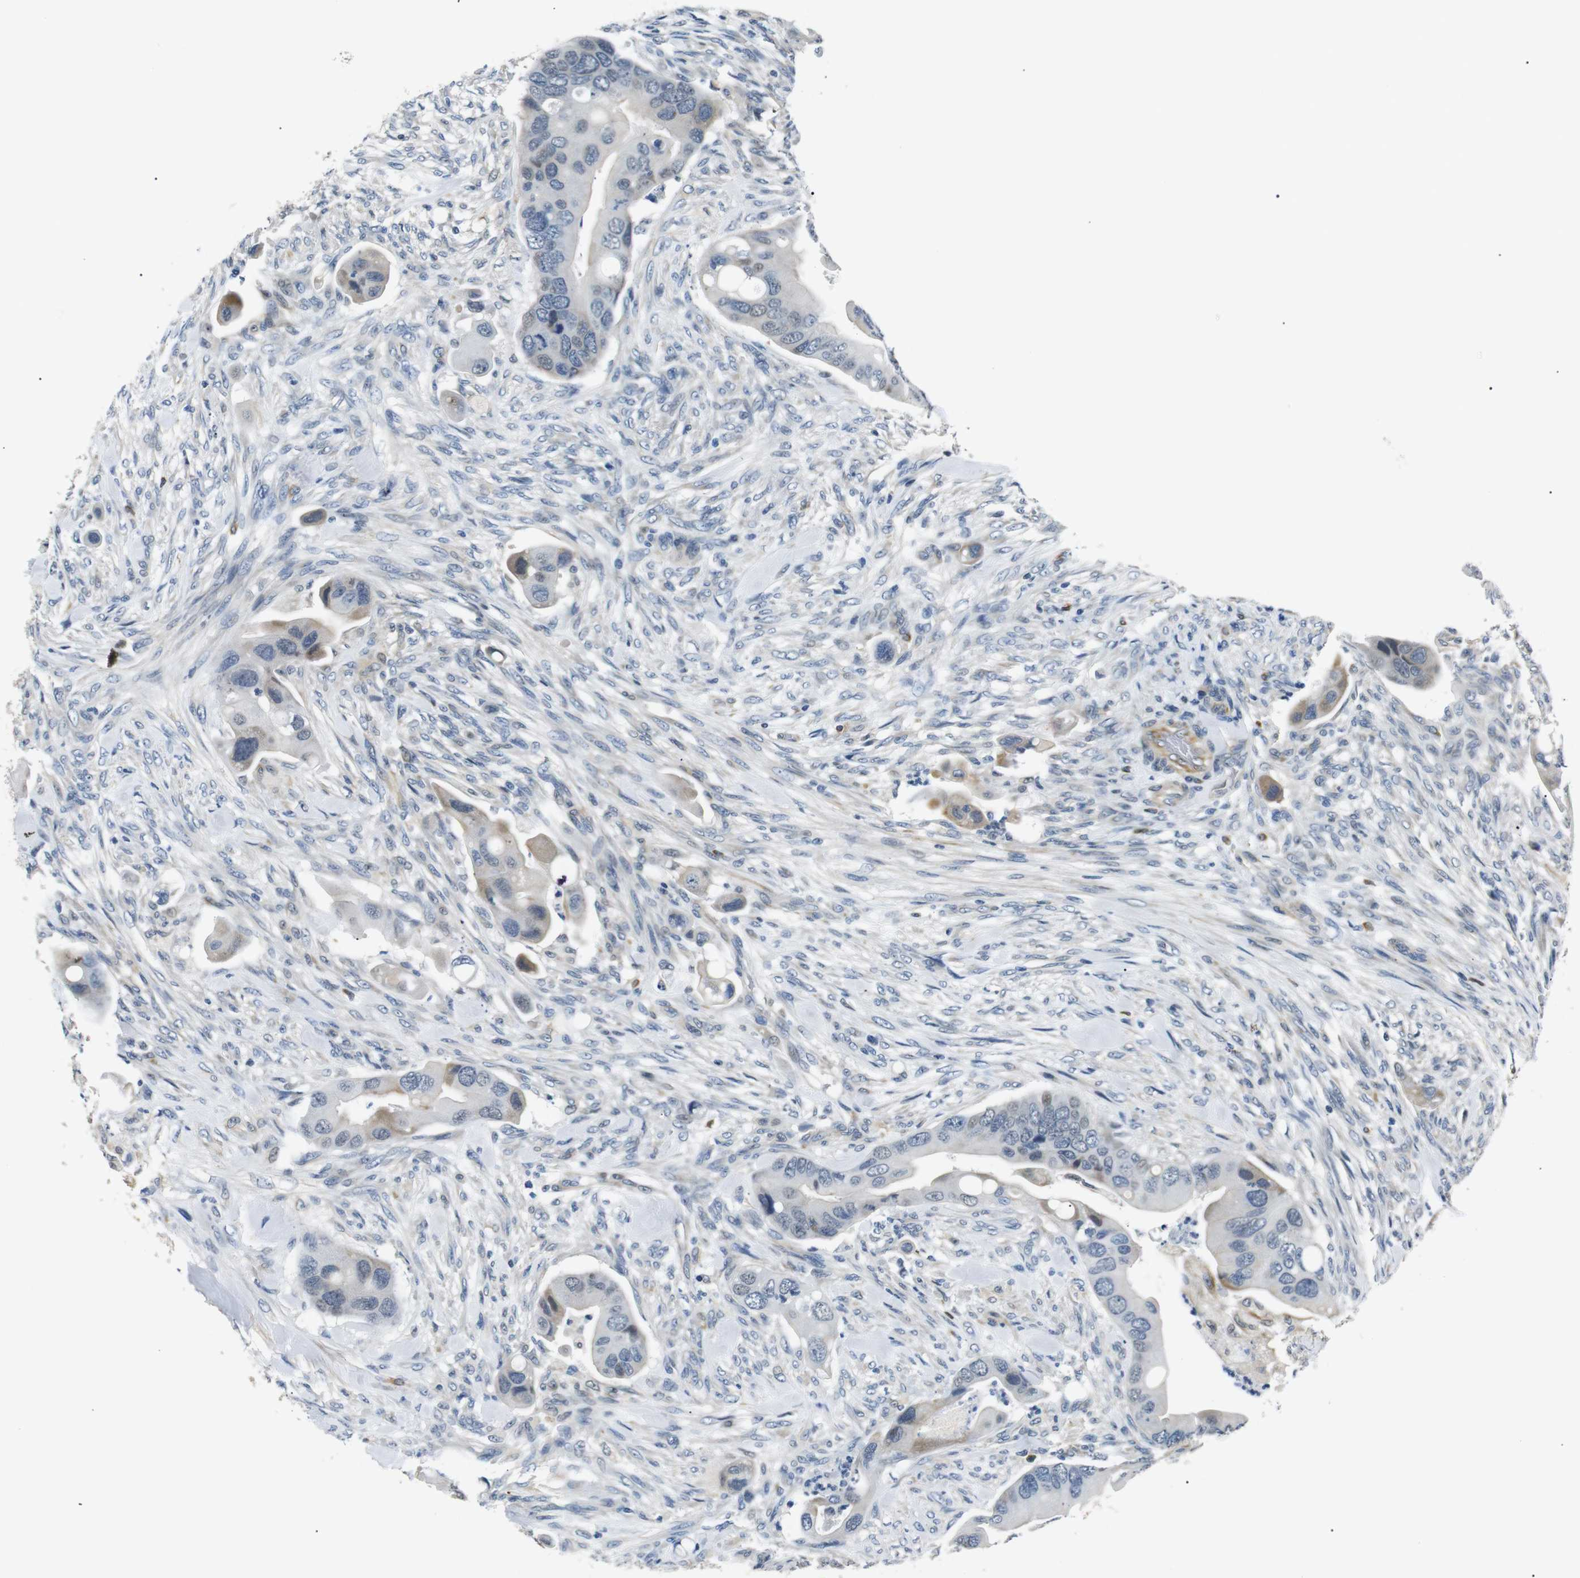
{"staining": {"intensity": "weak", "quantity": "<25%", "location": "cytoplasmic/membranous"}, "tissue": "colorectal cancer", "cell_type": "Tumor cells", "image_type": "cancer", "snomed": [{"axis": "morphology", "description": "Adenocarcinoma, NOS"}, {"axis": "topography", "description": "Rectum"}], "caption": "Tumor cells are negative for protein expression in human colorectal cancer. (IHC, brightfield microscopy, high magnification).", "gene": "TAFA1", "patient": {"sex": "female", "age": 57}}